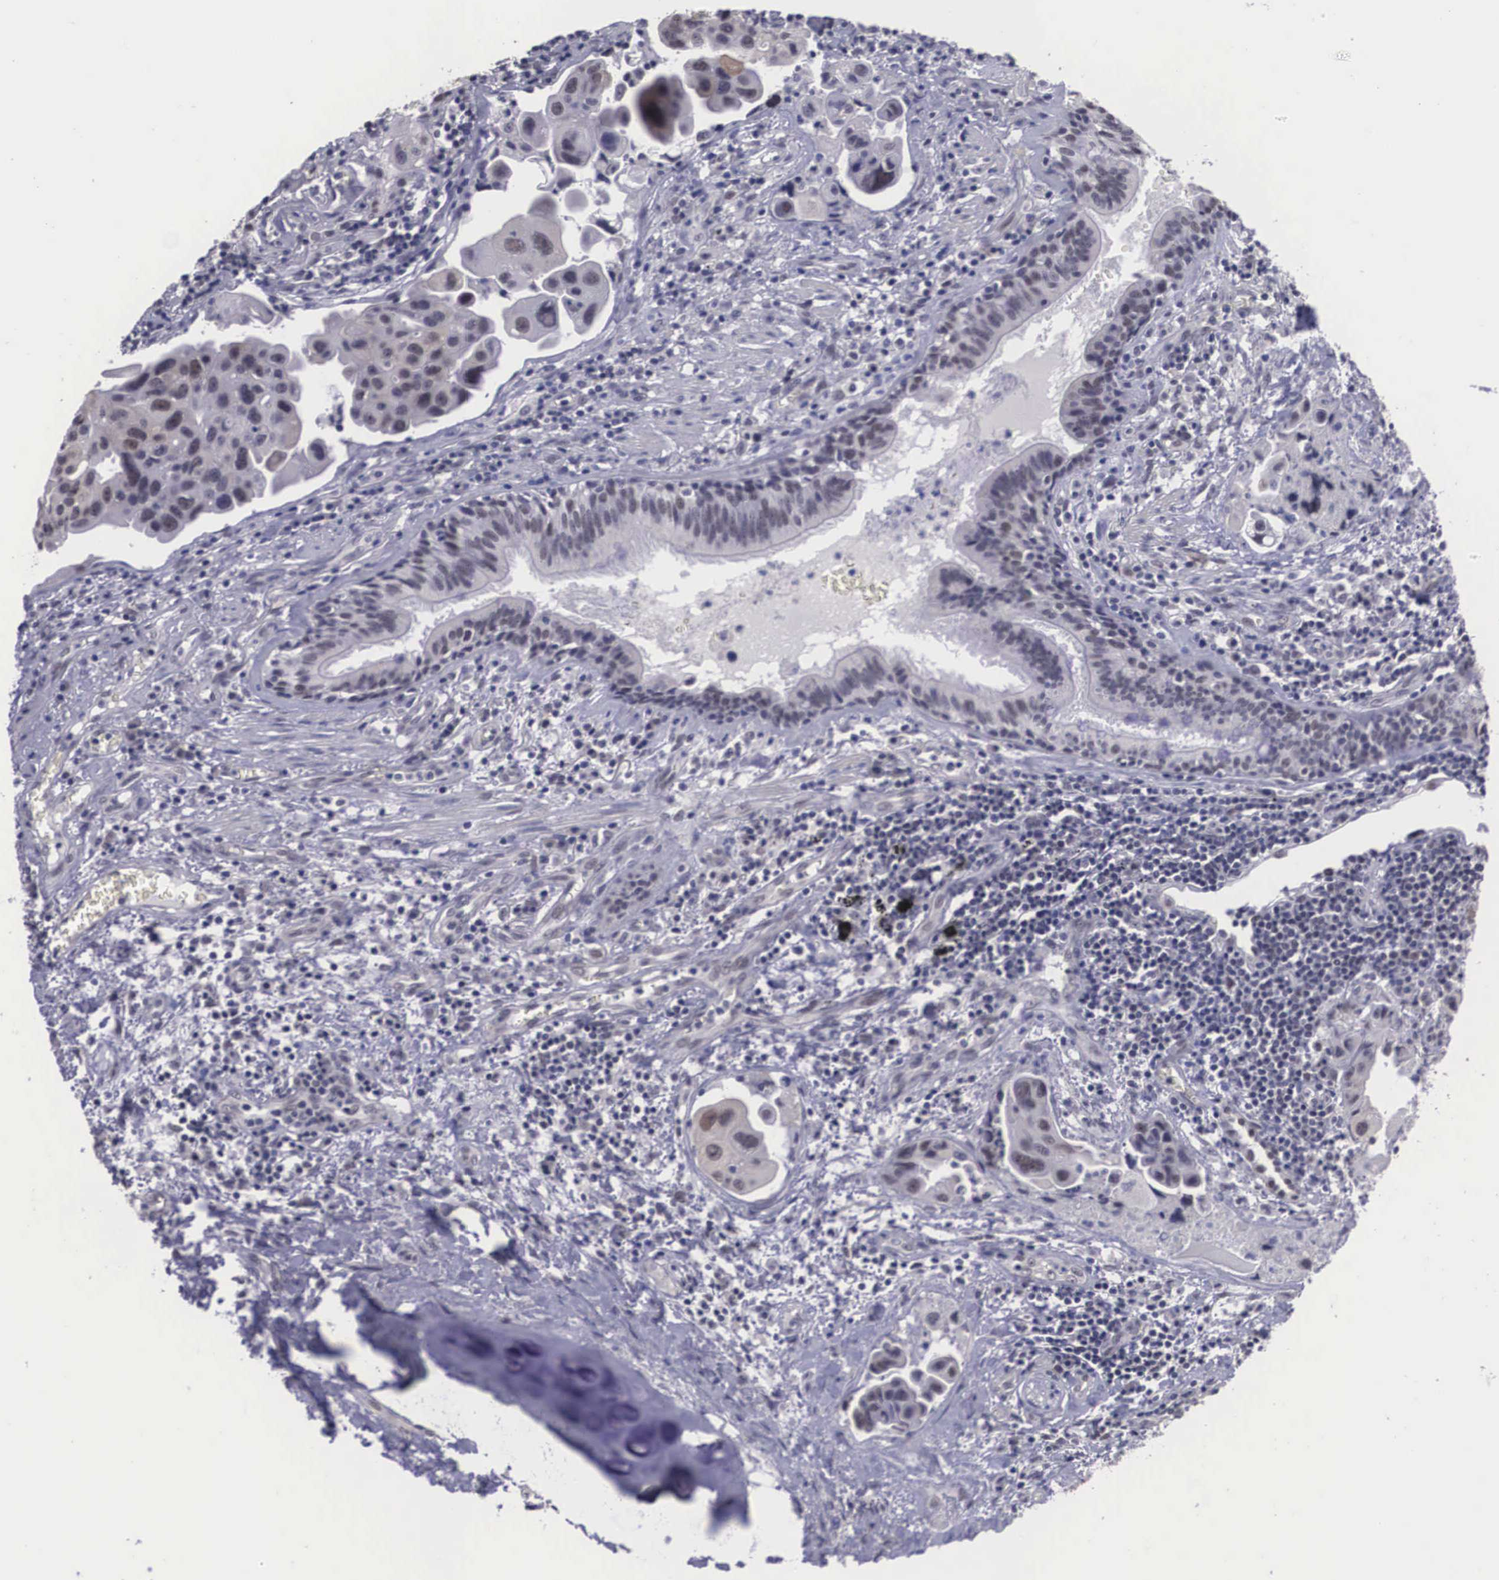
{"staining": {"intensity": "weak", "quantity": "<25%", "location": "nuclear"}, "tissue": "lung cancer", "cell_type": "Tumor cells", "image_type": "cancer", "snomed": [{"axis": "morphology", "description": "Adenocarcinoma, NOS"}, {"axis": "topography", "description": "Lung"}], "caption": "High magnification brightfield microscopy of lung cancer (adenocarcinoma) stained with DAB (brown) and counterstained with hematoxylin (blue): tumor cells show no significant positivity.", "gene": "ZNF275", "patient": {"sex": "male", "age": 64}}